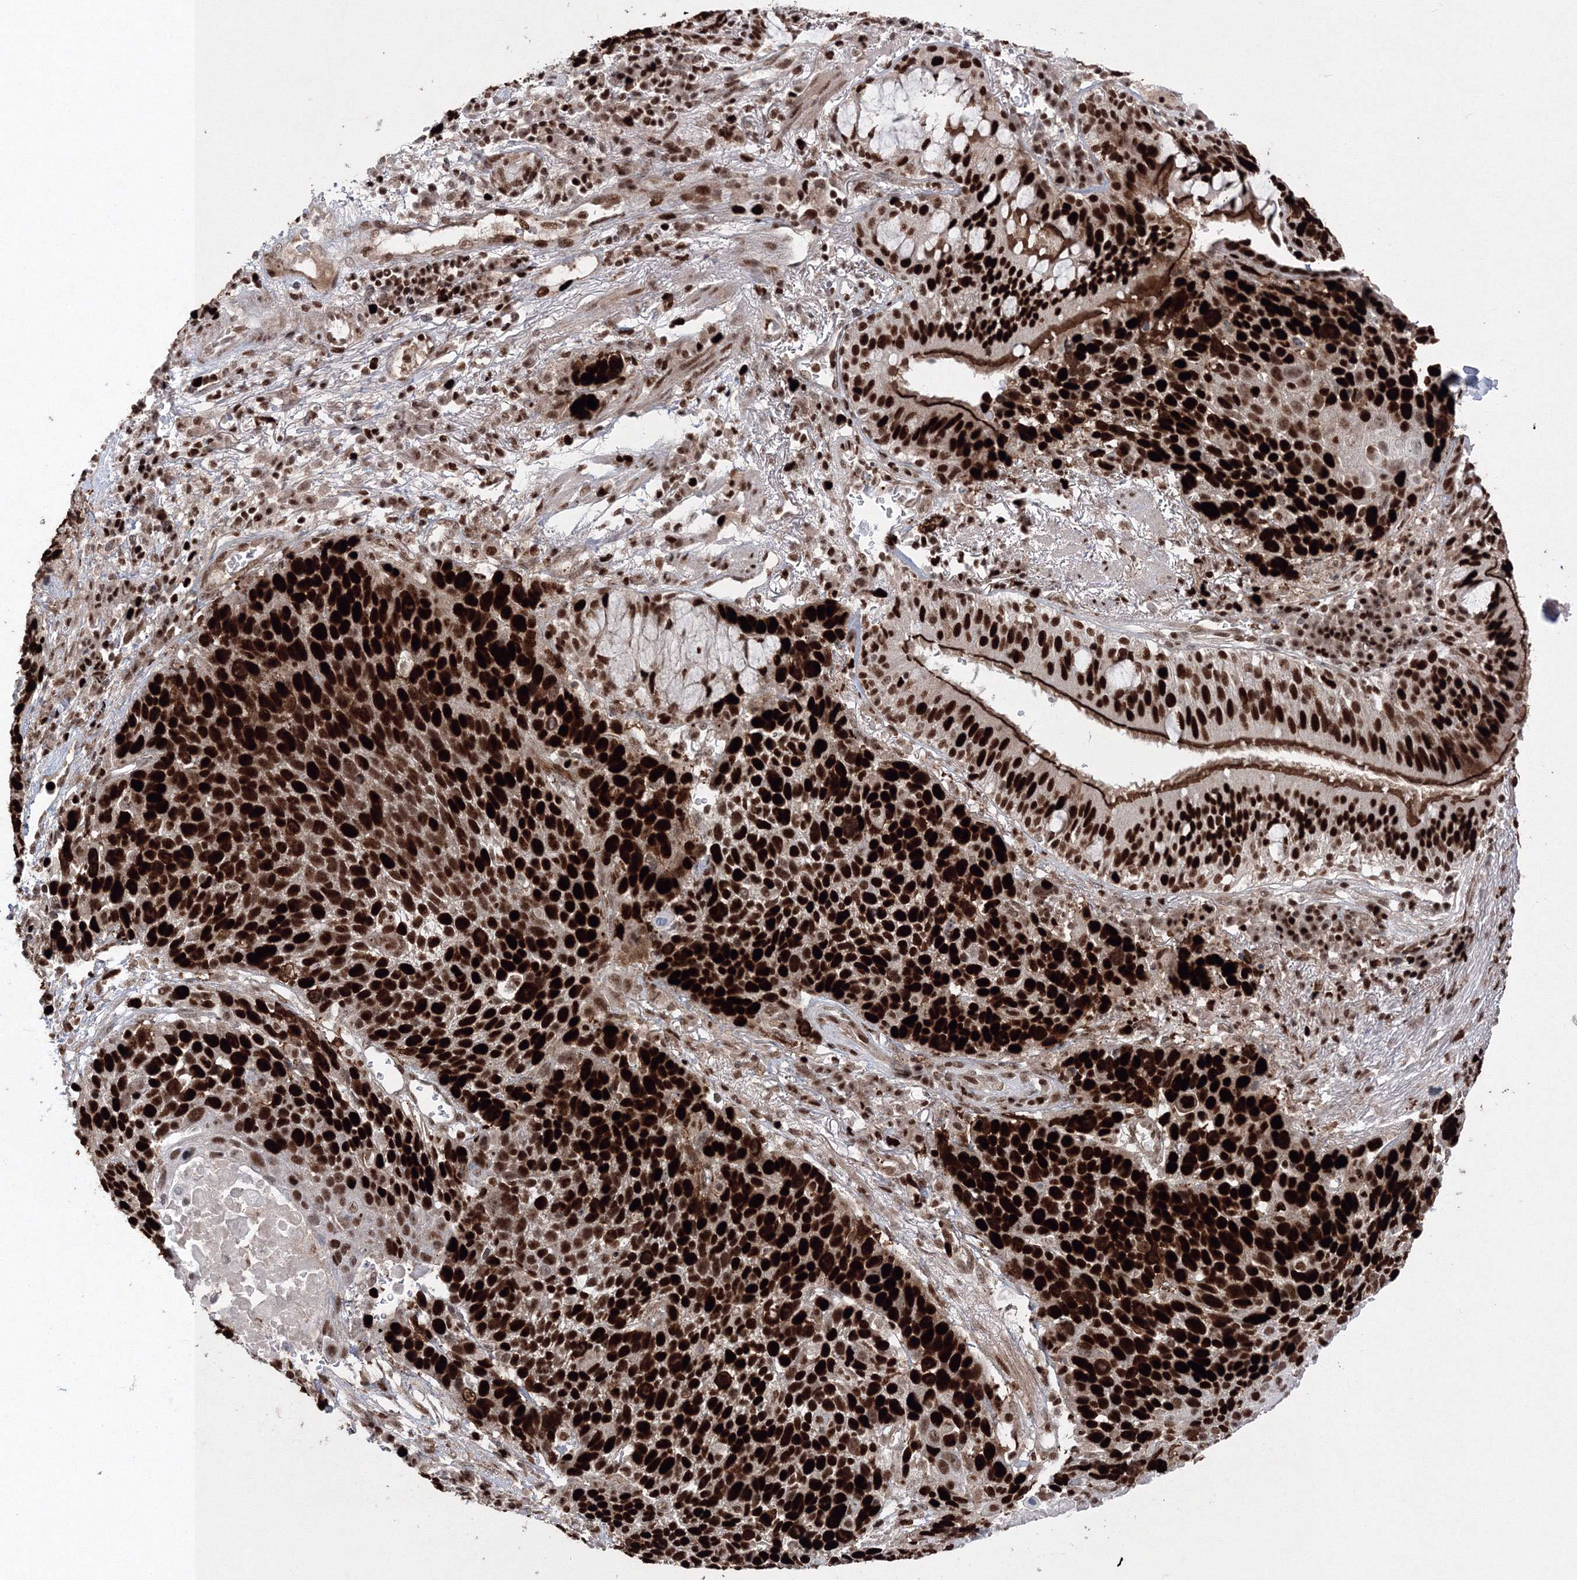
{"staining": {"intensity": "strong", "quantity": ">75%", "location": "nuclear"}, "tissue": "lung cancer", "cell_type": "Tumor cells", "image_type": "cancer", "snomed": [{"axis": "morphology", "description": "Squamous cell carcinoma, NOS"}, {"axis": "topography", "description": "Lung"}], "caption": "Lung cancer stained with IHC displays strong nuclear staining in approximately >75% of tumor cells. (Stains: DAB (3,3'-diaminobenzidine) in brown, nuclei in blue, Microscopy: brightfield microscopy at high magnification).", "gene": "LIG1", "patient": {"sex": "male", "age": 66}}